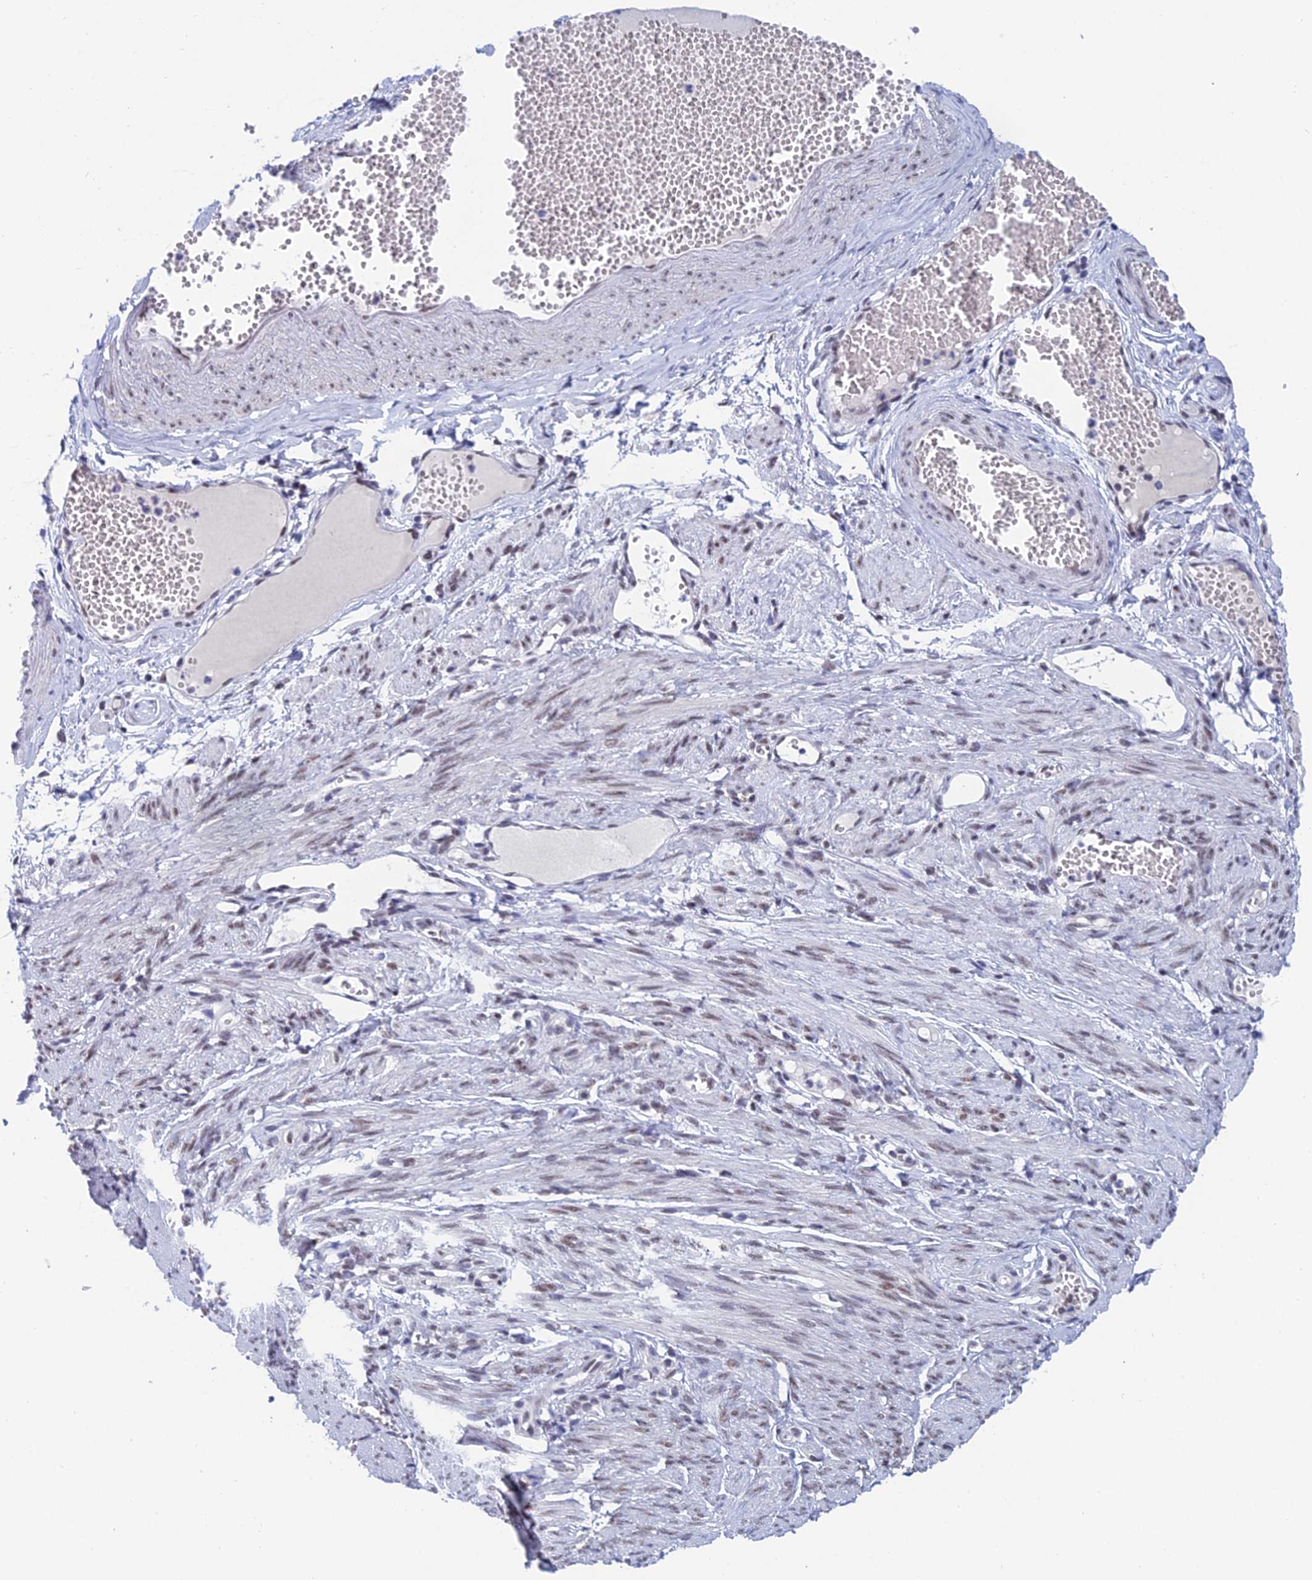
{"staining": {"intensity": "weak", "quantity": ">75%", "location": "nuclear"}, "tissue": "adipose tissue", "cell_type": "Adipocytes", "image_type": "normal", "snomed": [{"axis": "morphology", "description": "Normal tissue, NOS"}, {"axis": "topography", "description": "Smooth muscle"}, {"axis": "topography", "description": "Peripheral nerve tissue"}], "caption": "Normal adipose tissue reveals weak nuclear staining in approximately >75% of adipocytes, visualized by immunohistochemistry.", "gene": "NABP2", "patient": {"sex": "female", "age": 39}}